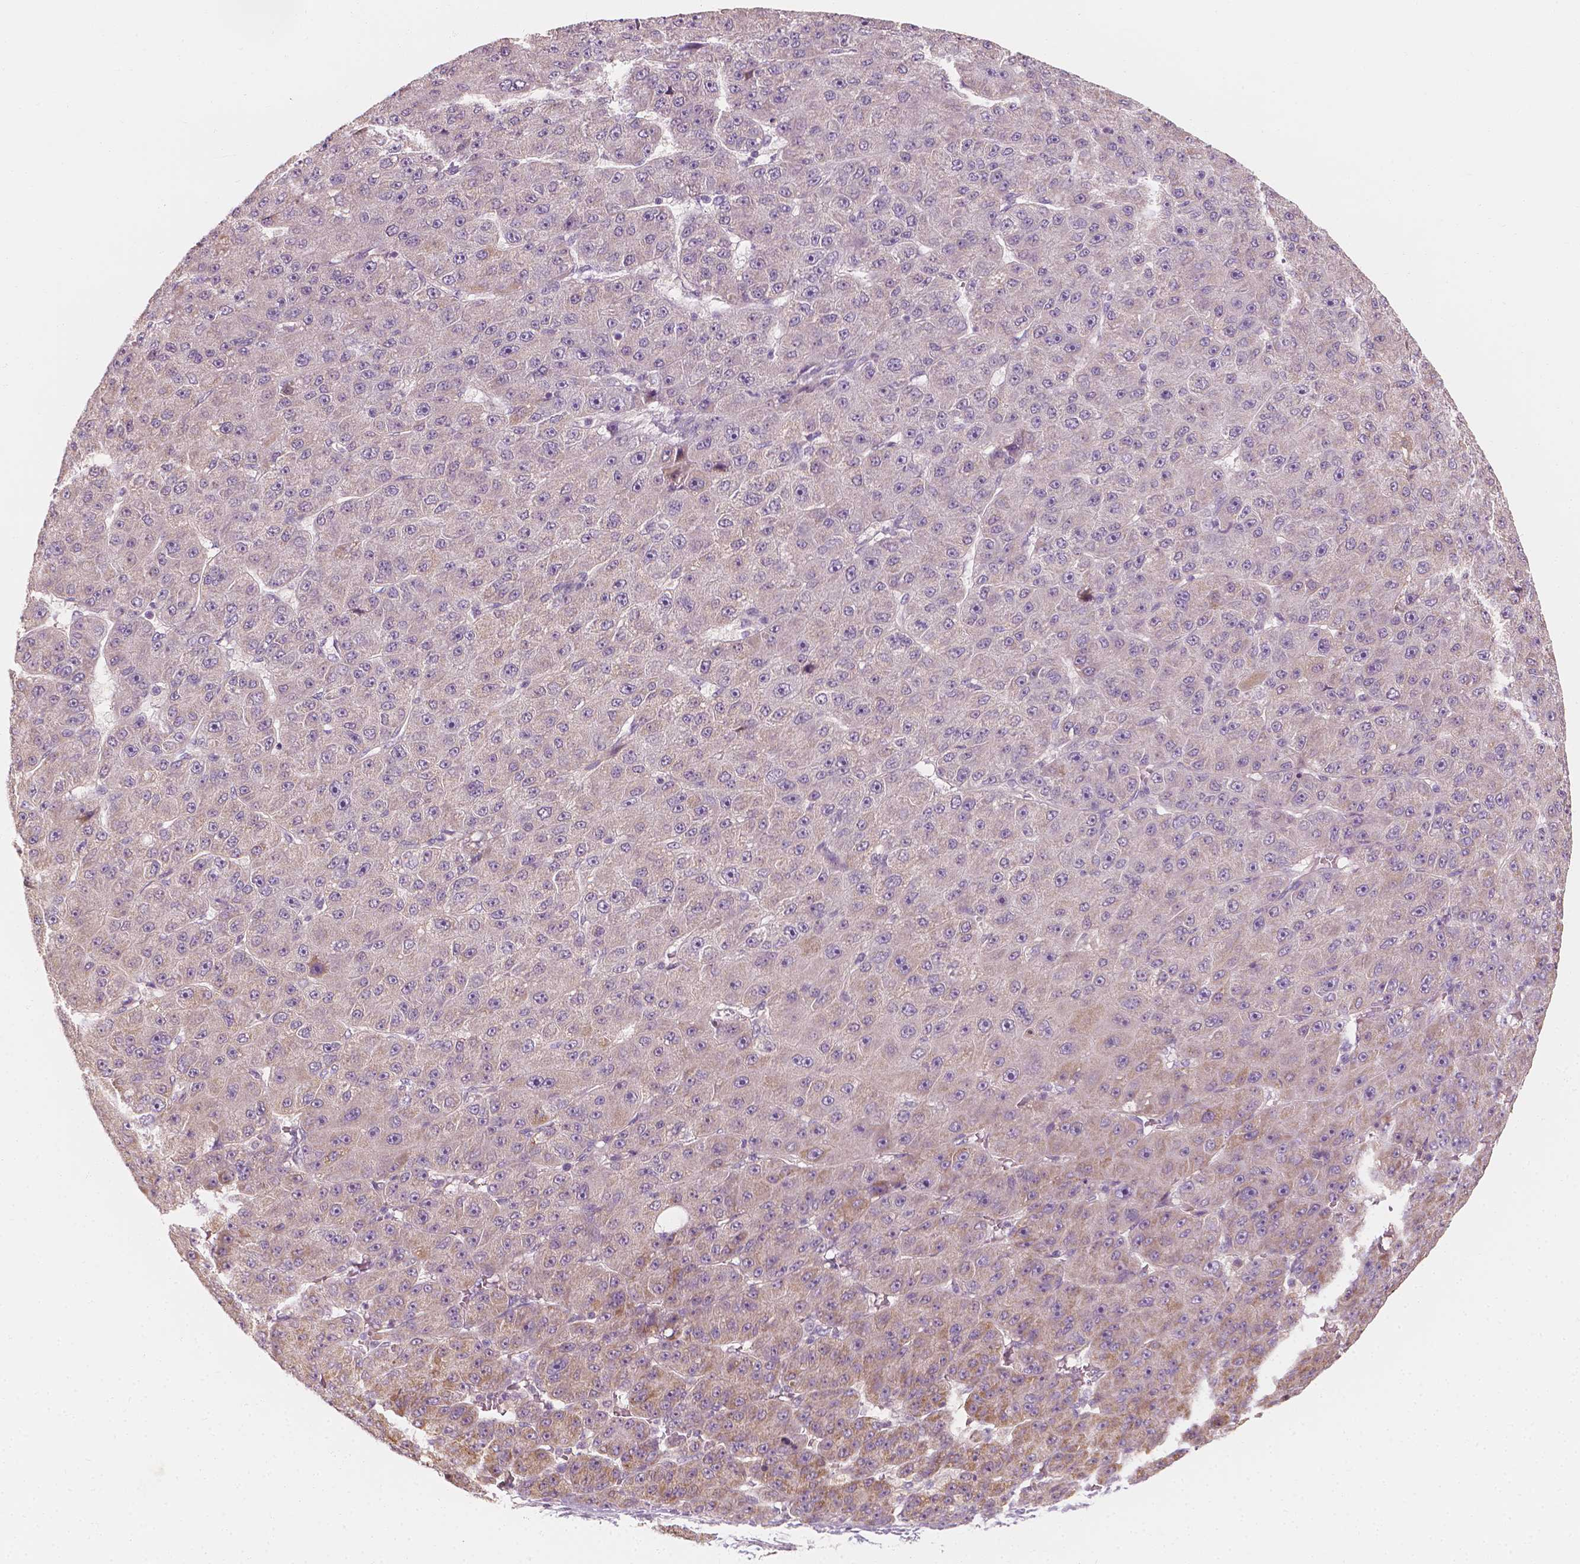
{"staining": {"intensity": "negative", "quantity": "none", "location": "none"}, "tissue": "liver cancer", "cell_type": "Tumor cells", "image_type": "cancer", "snomed": [{"axis": "morphology", "description": "Carcinoma, Hepatocellular, NOS"}, {"axis": "topography", "description": "Liver"}], "caption": "A high-resolution micrograph shows immunohistochemistry (IHC) staining of hepatocellular carcinoma (liver), which demonstrates no significant staining in tumor cells. The staining was performed using DAB to visualize the protein expression in brown, while the nuclei were stained in blue with hematoxylin (Magnification: 20x).", "gene": "SHPK", "patient": {"sex": "male", "age": 67}}